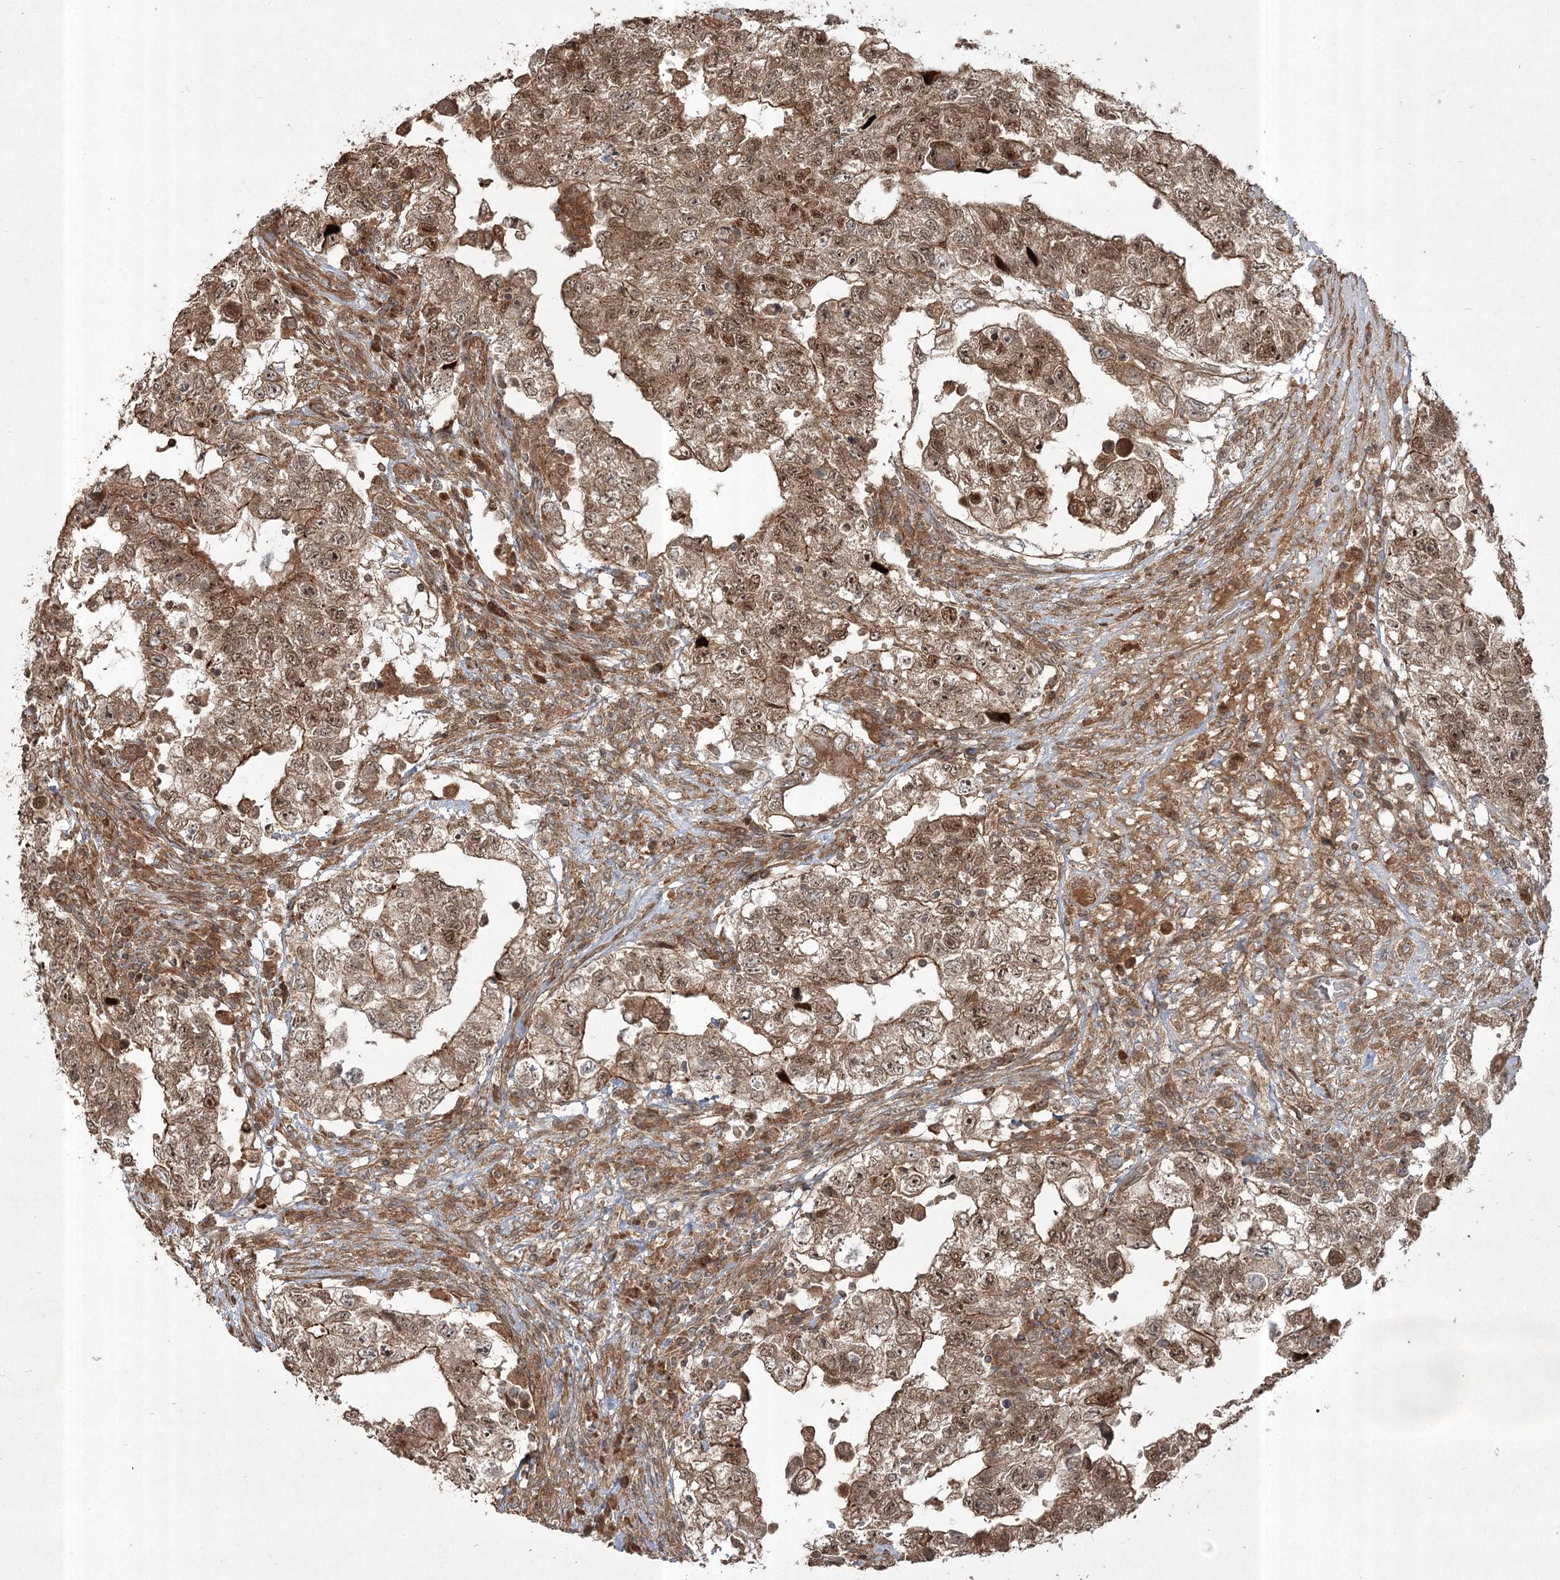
{"staining": {"intensity": "strong", "quantity": ">75%", "location": "cytoplasmic/membranous,nuclear"}, "tissue": "testis cancer", "cell_type": "Tumor cells", "image_type": "cancer", "snomed": [{"axis": "morphology", "description": "Carcinoma, Embryonal, NOS"}, {"axis": "topography", "description": "Testis"}], "caption": "Strong cytoplasmic/membranous and nuclear staining is seen in approximately >75% of tumor cells in embryonal carcinoma (testis).", "gene": "CPLANE1", "patient": {"sex": "male", "age": 36}}